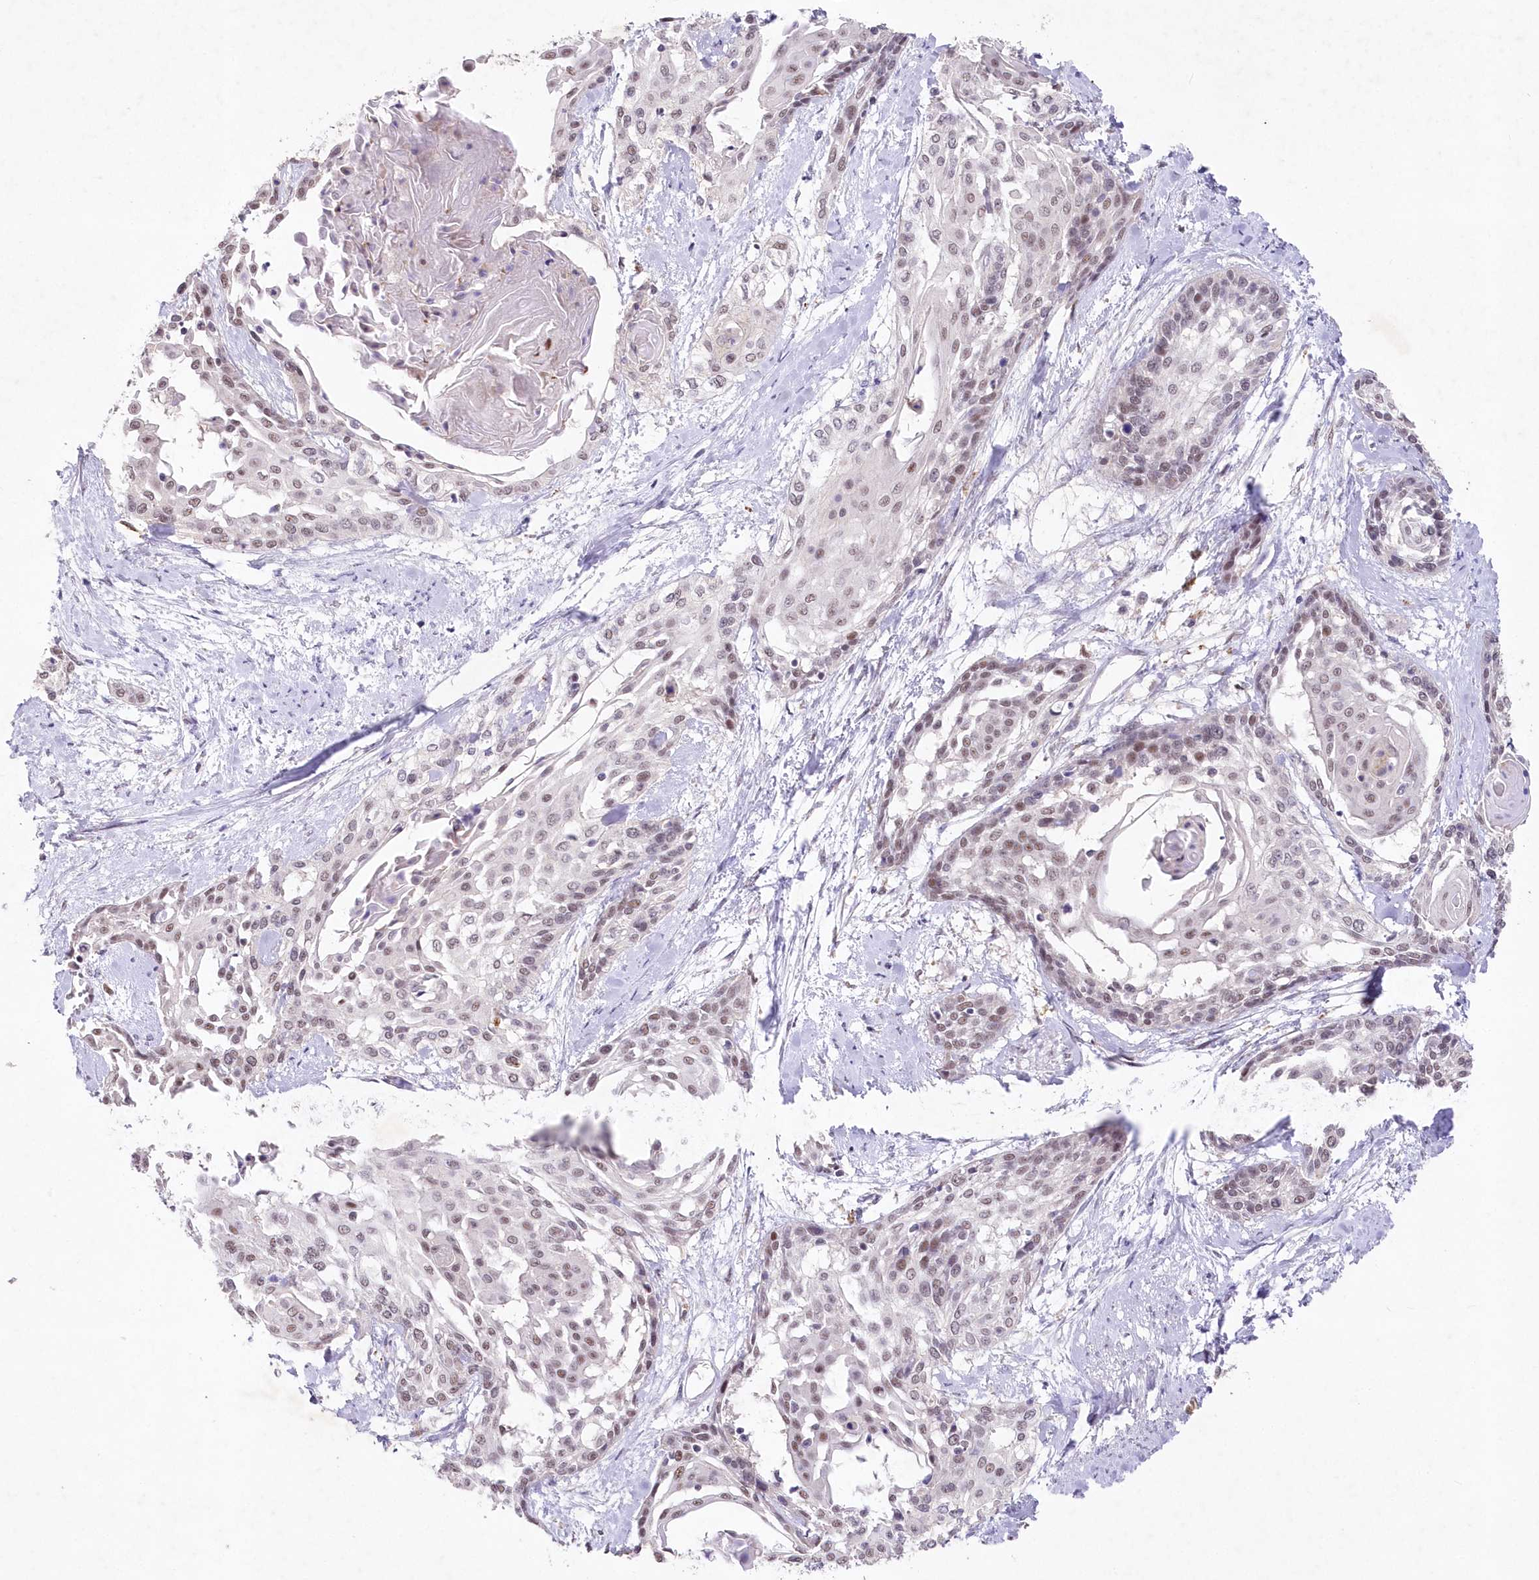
{"staining": {"intensity": "weak", "quantity": "25%-75%", "location": "nuclear"}, "tissue": "cervical cancer", "cell_type": "Tumor cells", "image_type": "cancer", "snomed": [{"axis": "morphology", "description": "Squamous cell carcinoma, NOS"}, {"axis": "topography", "description": "Cervix"}], "caption": "This is a photomicrograph of immunohistochemistry (IHC) staining of cervical squamous cell carcinoma, which shows weak expression in the nuclear of tumor cells.", "gene": "RBM27", "patient": {"sex": "female", "age": 57}}